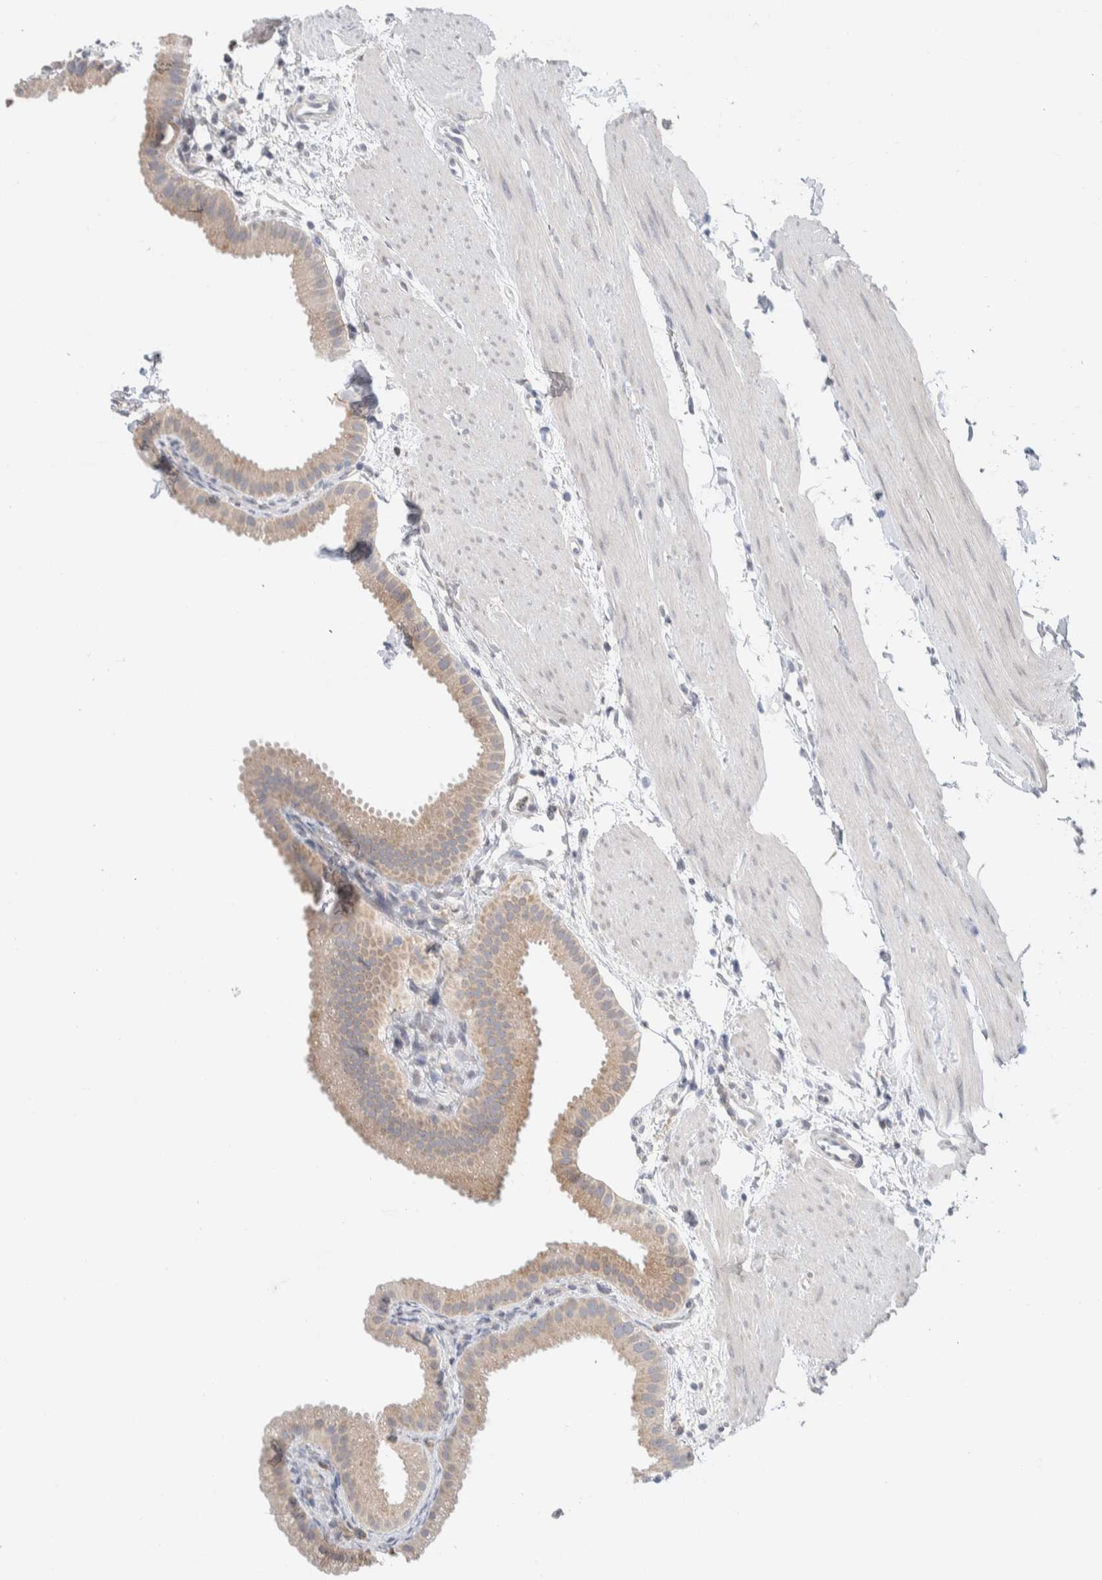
{"staining": {"intensity": "weak", "quantity": ">75%", "location": "cytoplasmic/membranous"}, "tissue": "gallbladder", "cell_type": "Glandular cells", "image_type": "normal", "snomed": [{"axis": "morphology", "description": "Normal tissue, NOS"}, {"axis": "topography", "description": "Gallbladder"}], "caption": "Gallbladder stained for a protein (brown) exhibits weak cytoplasmic/membranous positive positivity in about >75% of glandular cells.", "gene": "RUSF1", "patient": {"sex": "female", "age": 64}}